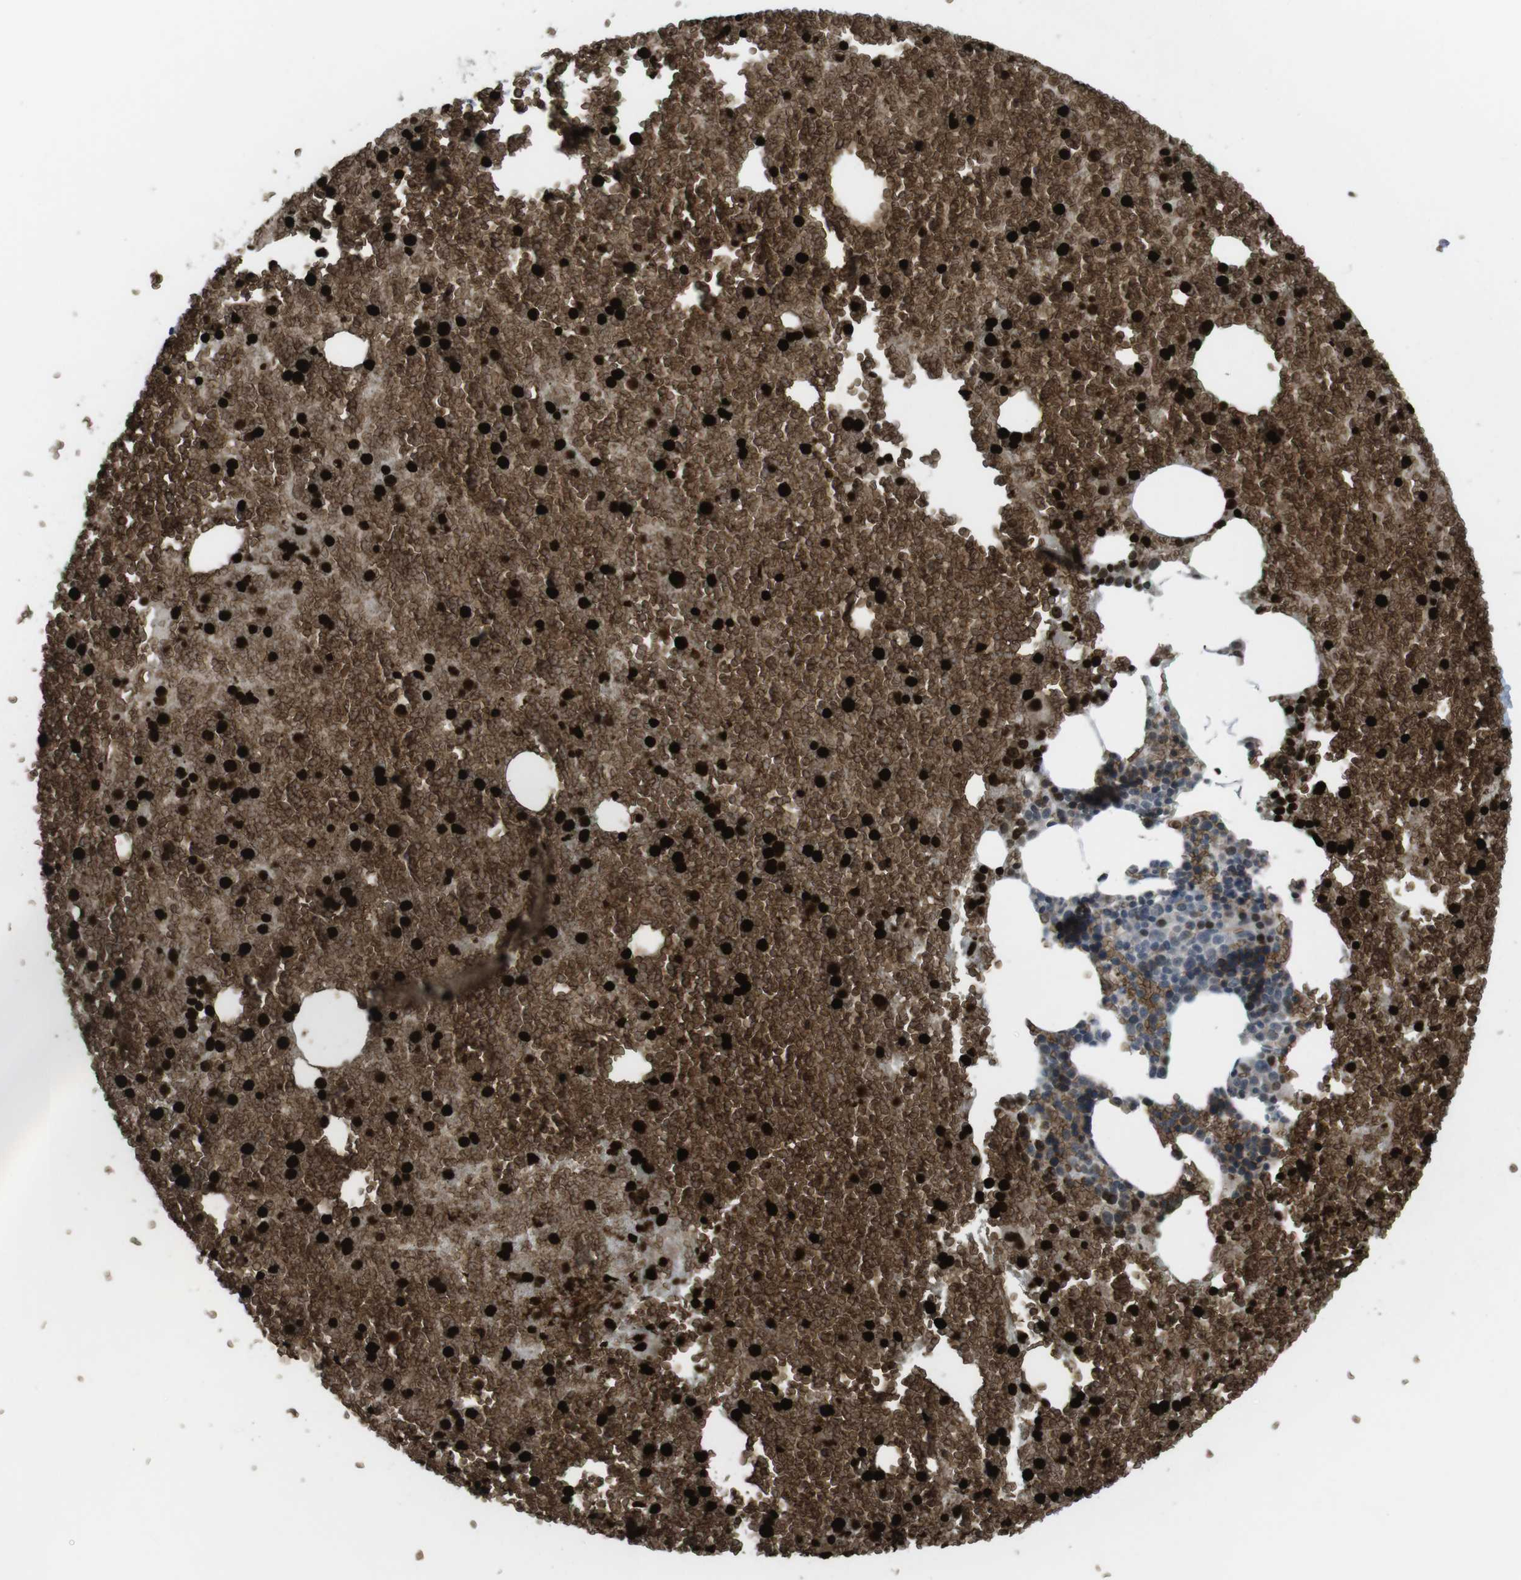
{"staining": {"intensity": "moderate", "quantity": "25%-75%", "location": "cytoplasmic/membranous"}, "tissue": "bone marrow", "cell_type": "Hematopoietic cells", "image_type": "normal", "snomed": [{"axis": "morphology", "description": "Normal tissue, NOS"}, {"axis": "morphology", "description": "Inflammation, NOS"}, {"axis": "topography", "description": "Bone marrow"}], "caption": "Moderate cytoplasmic/membranous expression is identified in about 25%-75% of hematopoietic cells in unremarkable bone marrow.", "gene": "GYPA", "patient": {"sex": "male", "age": 47}}